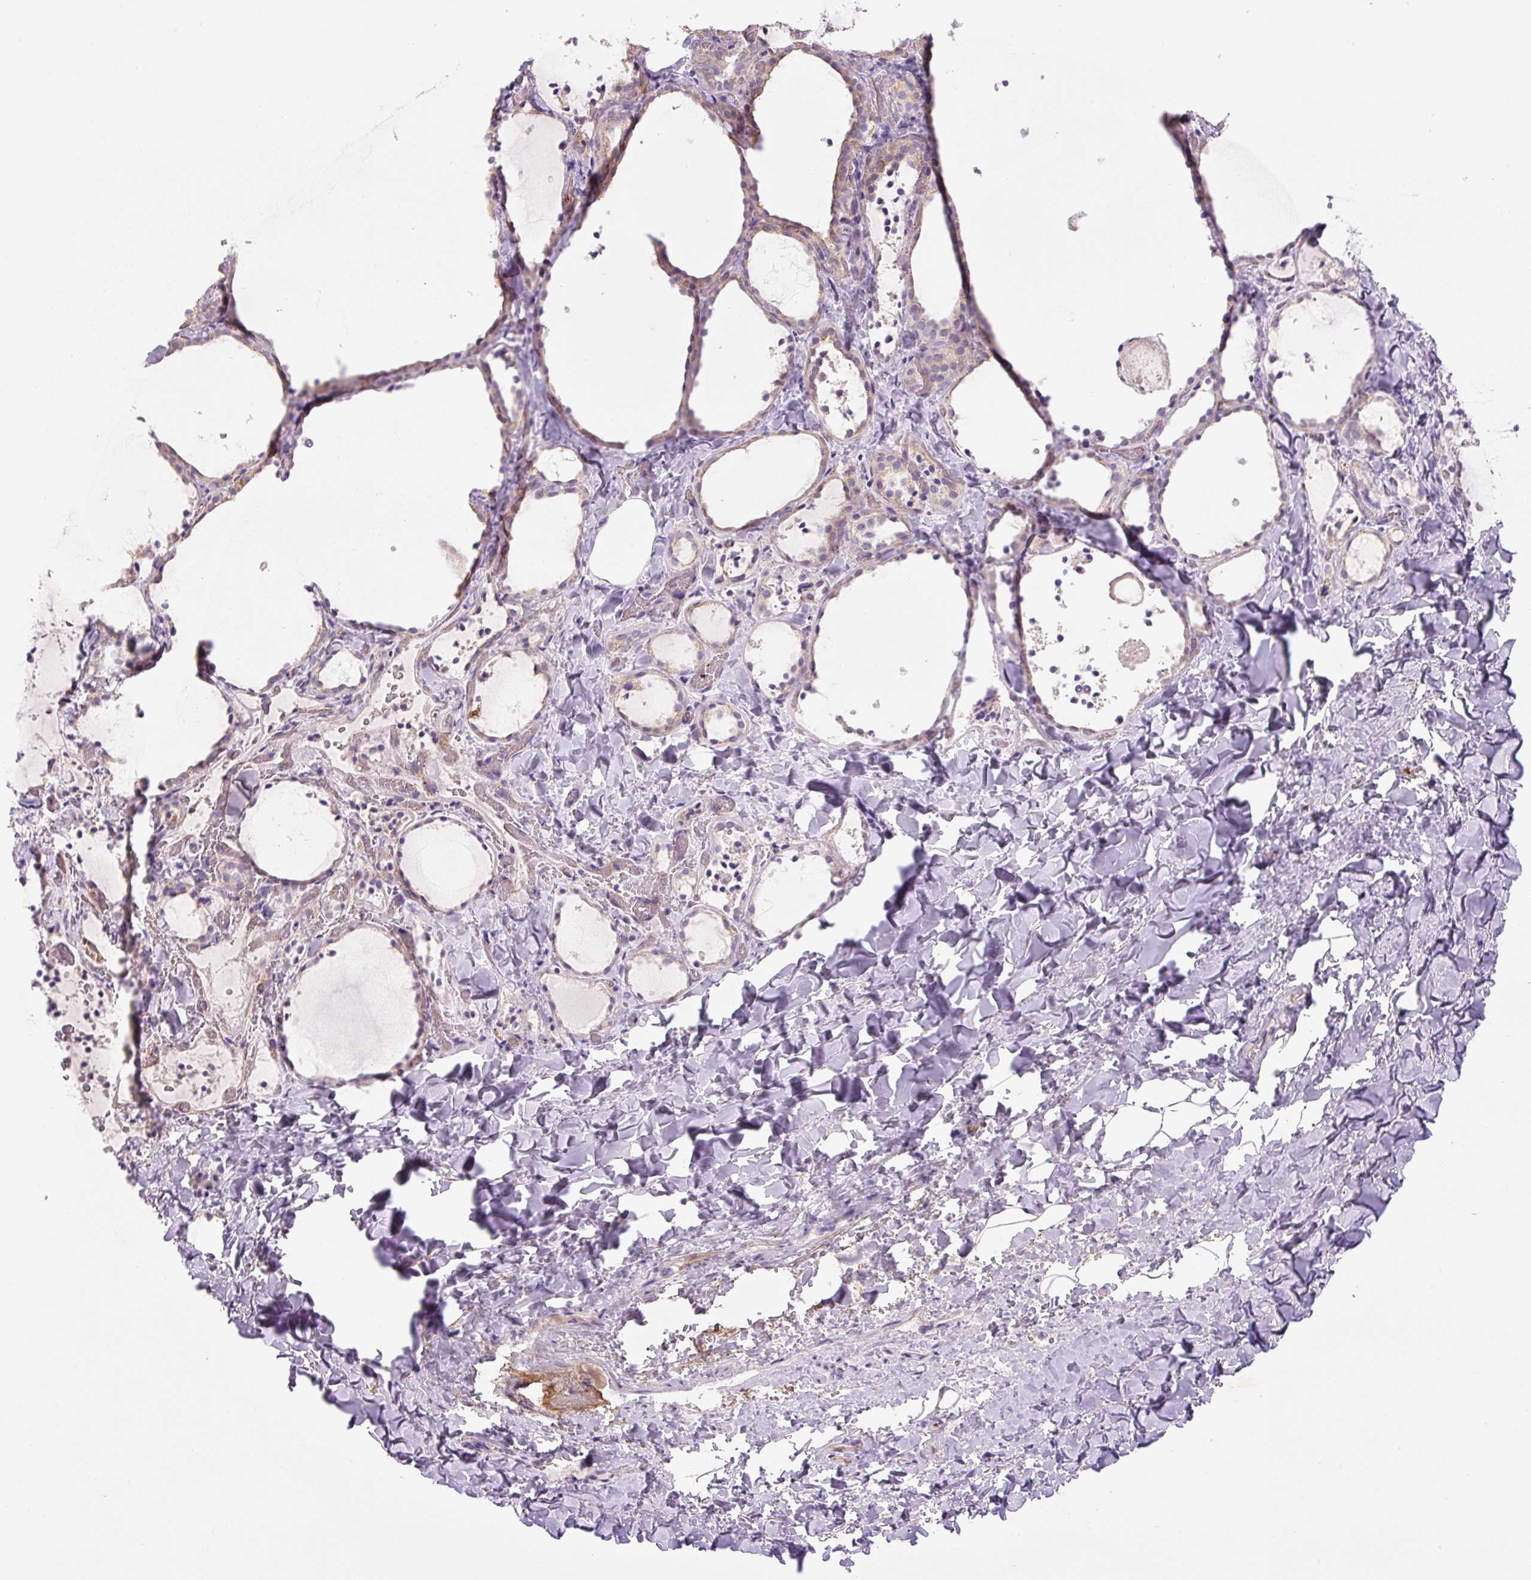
{"staining": {"intensity": "weak", "quantity": ">75%", "location": "cytoplasmic/membranous"}, "tissue": "thyroid gland", "cell_type": "Glandular cells", "image_type": "normal", "snomed": [{"axis": "morphology", "description": "Normal tissue, NOS"}, {"axis": "topography", "description": "Thyroid gland"}], "caption": "DAB immunohistochemical staining of normal human thyroid gland exhibits weak cytoplasmic/membranous protein staining in approximately >75% of glandular cells.", "gene": "CCNI2", "patient": {"sex": "female", "age": 22}}